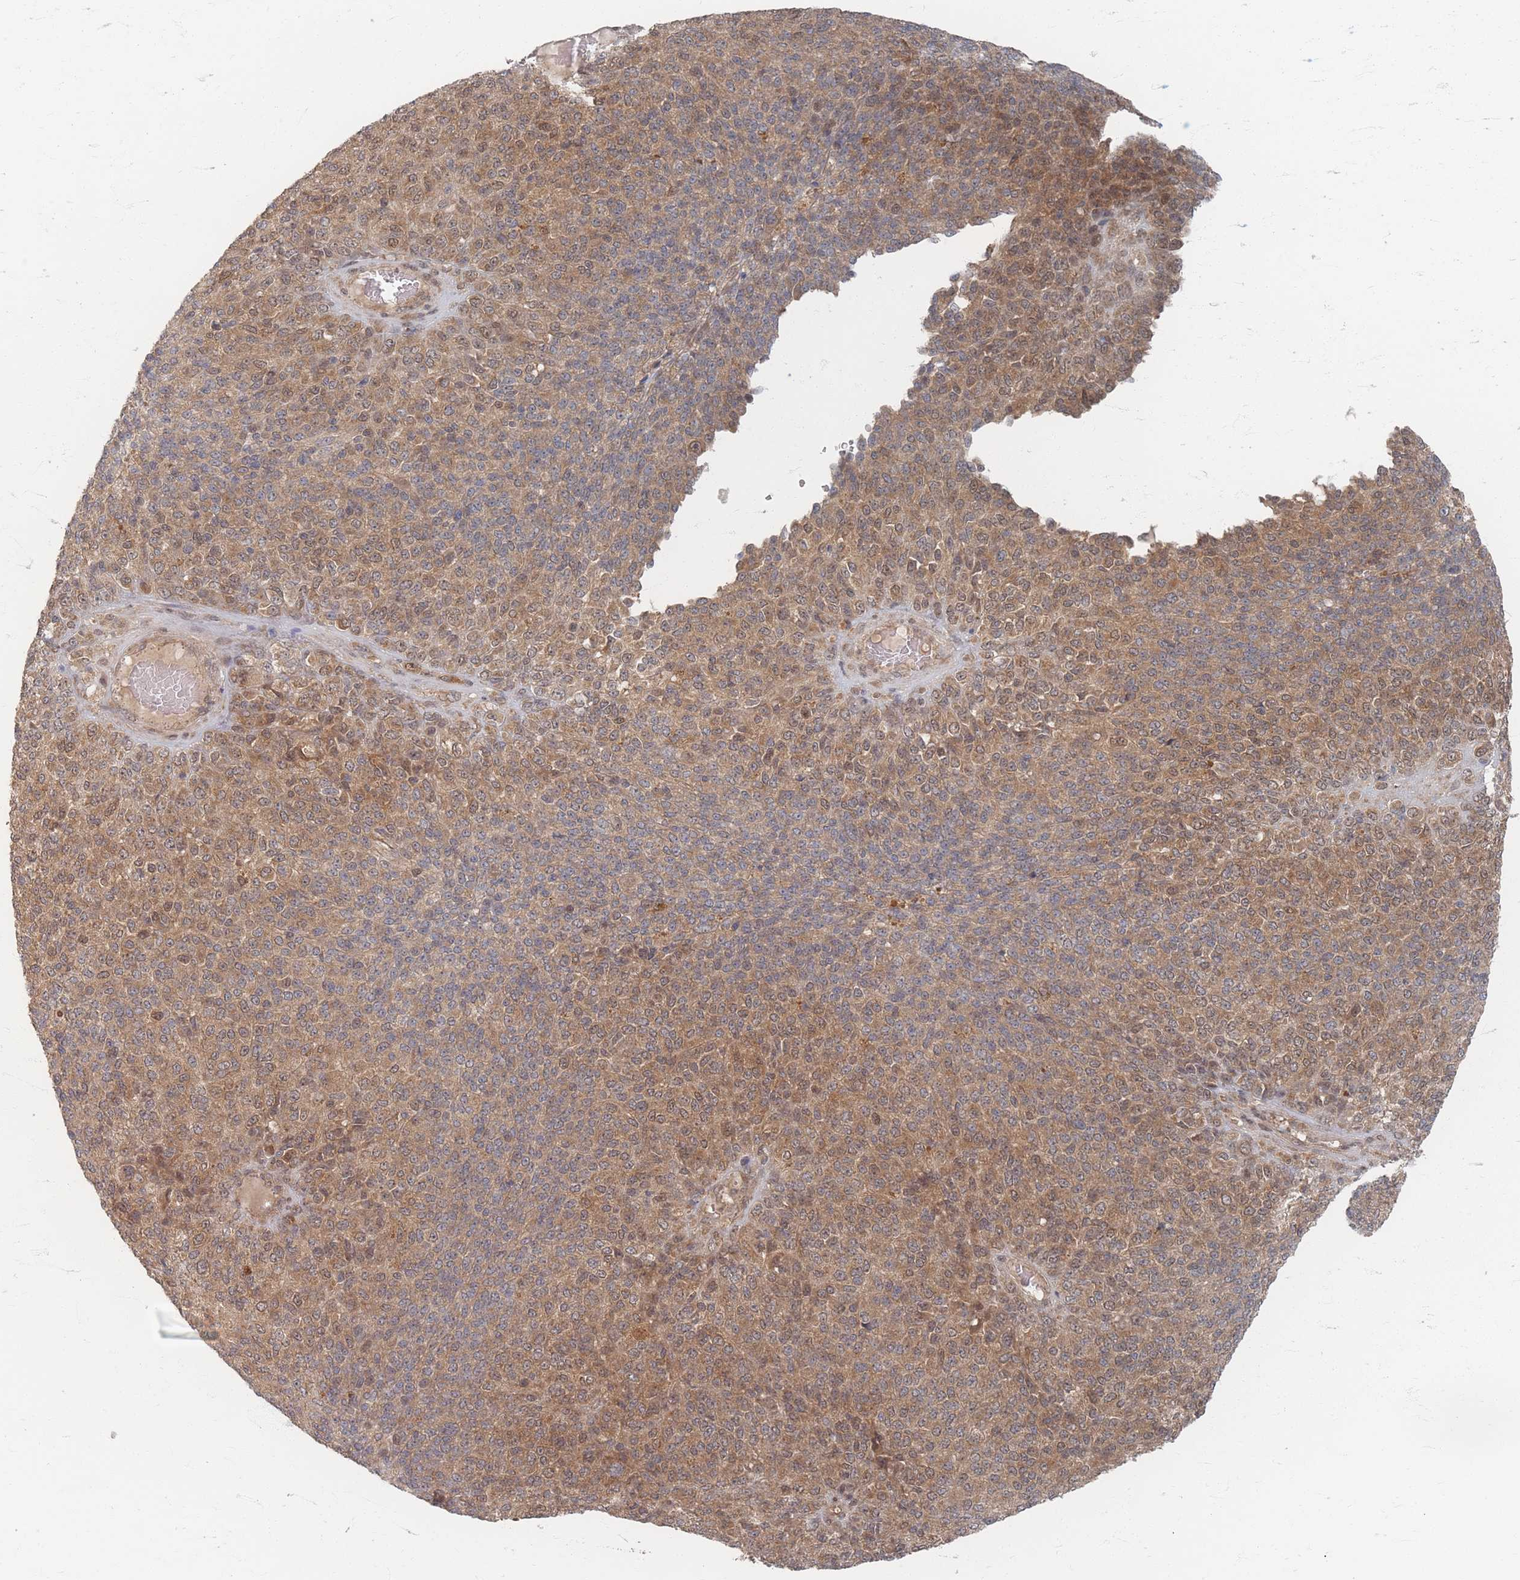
{"staining": {"intensity": "moderate", "quantity": "25%-75%", "location": "cytoplasmic/membranous,nuclear"}, "tissue": "melanoma", "cell_type": "Tumor cells", "image_type": "cancer", "snomed": [{"axis": "morphology", "description": "Malignant melanoma, Metastatic site"}, {"axis": "topography", "description": "Brain"}], "caption": "IHC staining of melanoma, which demonstrates medium levels of moderate cytoplasmic/membranous and nuclear positivity in approximately 25%-75% of tumor cells indicating moderate cytoplasmic/membranous and nuclear protein expression. The staining was performed using DAB (3,3'-diaminobenzidine) (brown) for protein detection and nuclei were counterstained in hematoxylin (blue).", "gene": "PSMD9", "patient": {"sex": "female", "age": 56}}